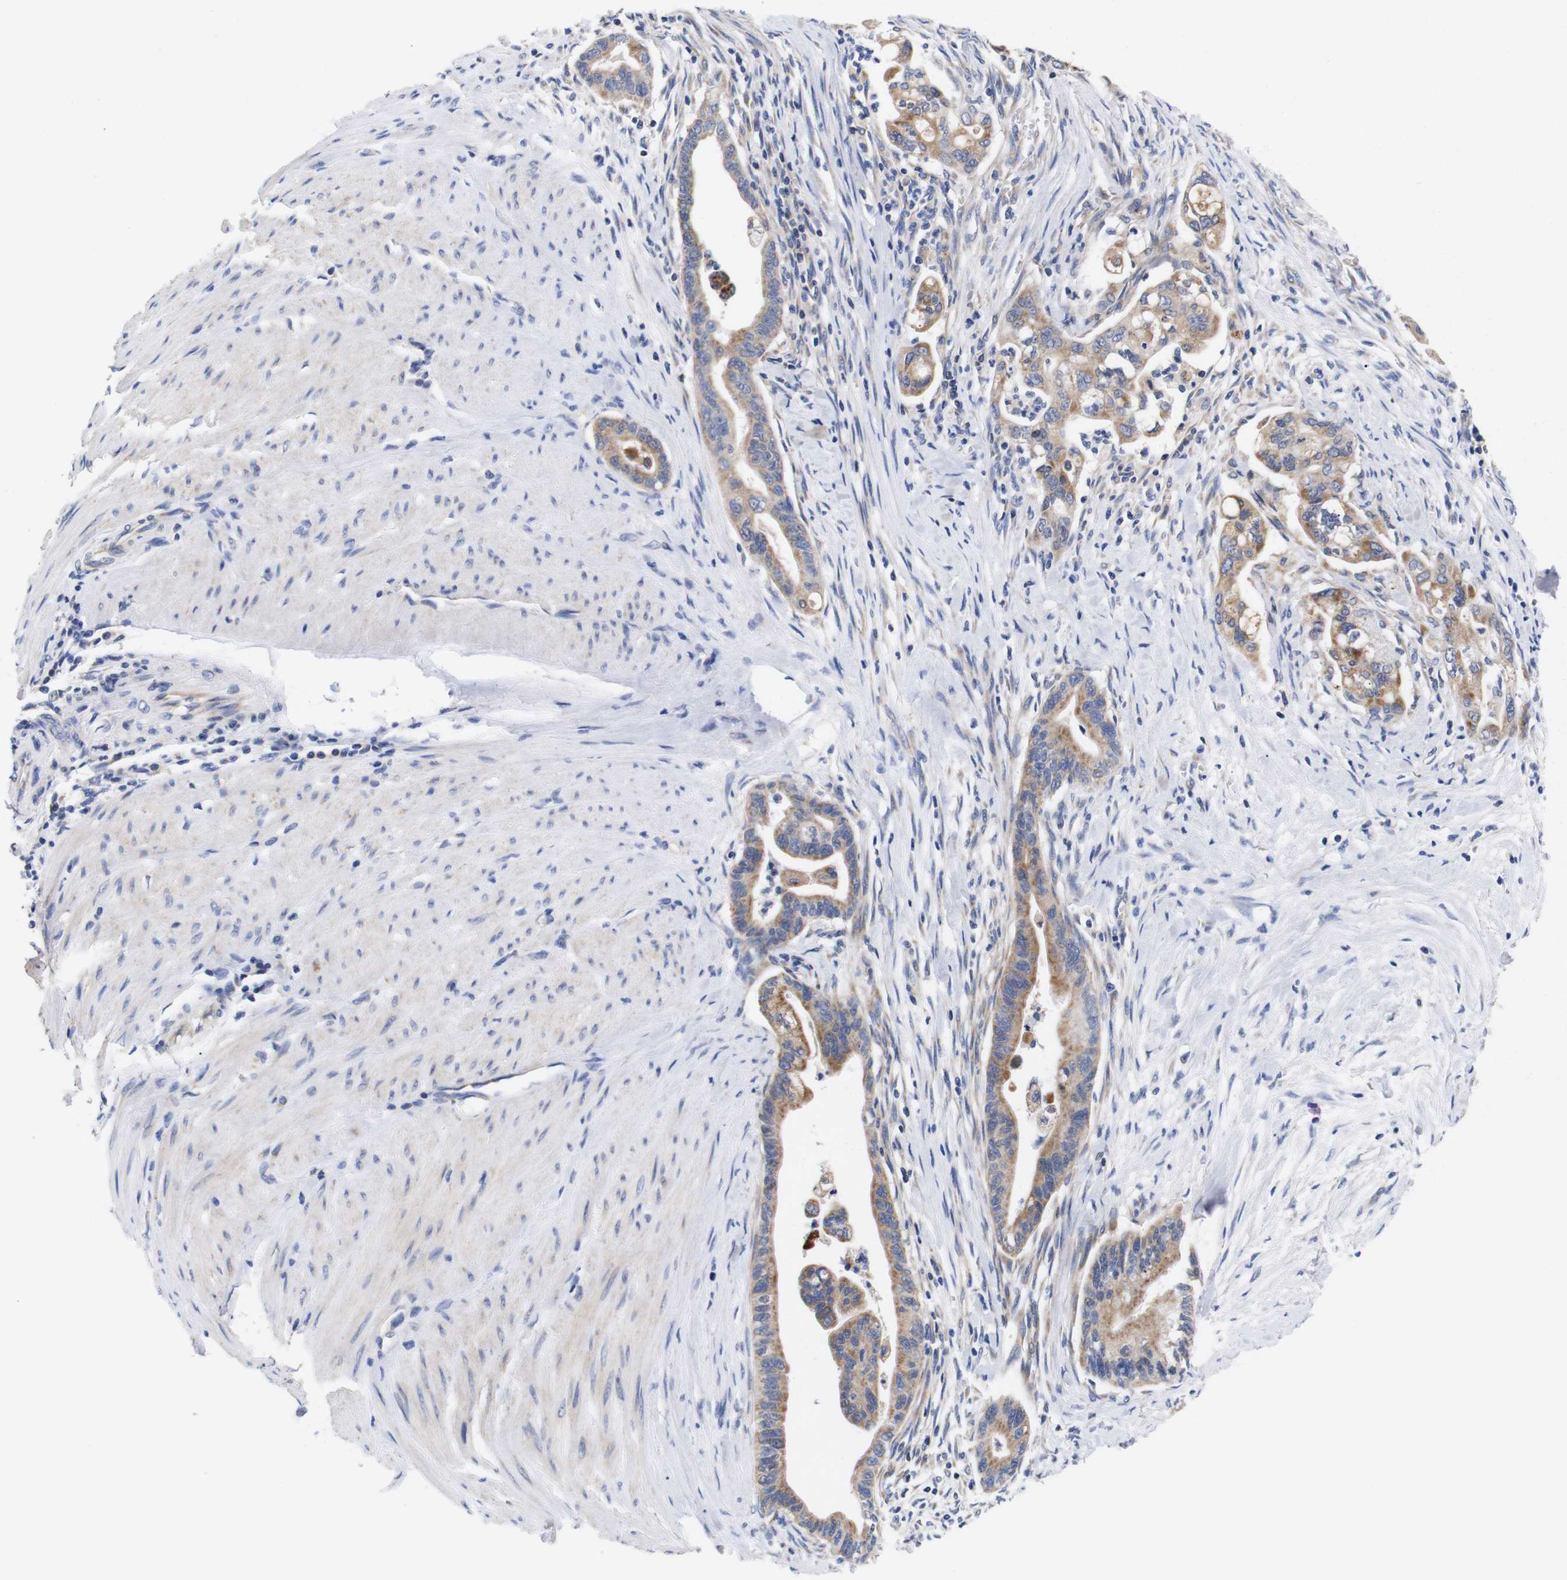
{"staining": {"intensity": "moderate", "quantity": ">75%", "location": "cytoplasmic/membranous"}, "tissue": "pancreatic cancer", "cell_type": "Tumor cells", "image_type": "cancer", "snomed": [{"axis": "morphology", "description": "Adenocarcinoma, NOS"}, {"axis": "topography", "description": "Pancreas"}], "caption": "Tumor cells exhibit medium levels of moderate cytoplasmic/membranous expression in about >75% of cells in human pancreatic cancer (adenocarcinoma).", "gene": "OPN3", "patient": {"sex": "male", "age": 70}}